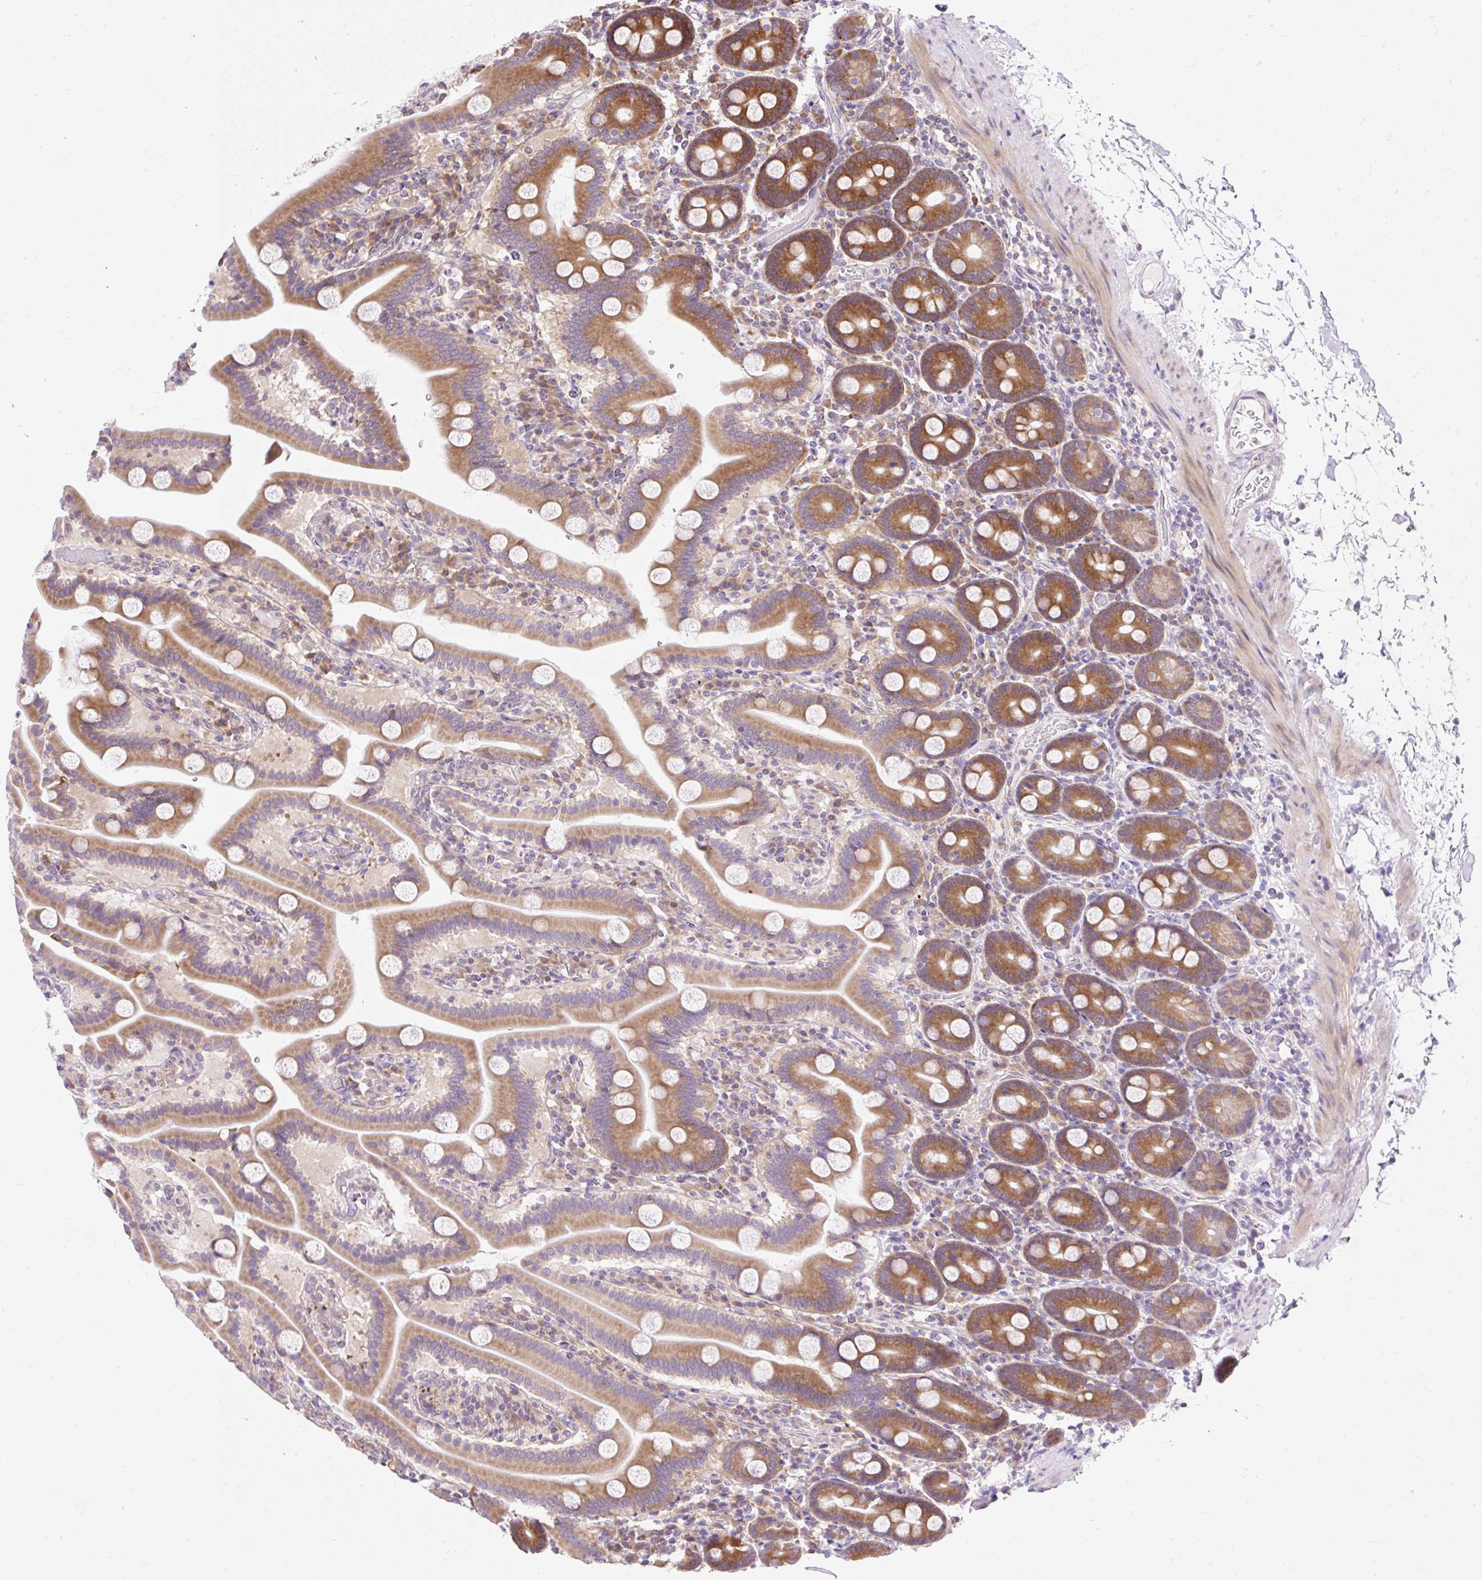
{"staining": {"intensity": "strong", "quantity": ">75%", "location": "cytoplasmic/membranous"}, "tissue": "duodenum", "cell_type": "Glandular cells", "image_type": "normal", "snomed": [{"axis": "morphology", "description": "Normal tissue, NOS"}, {"axis": "topography", "description": "Duodenum"}], "caption": "Benign duodenum displays strong cytoplasmic/membranous staining in about >75% of glandular cells.", "gene": "GPR45", "patient": {"sex": "male", "age": 55}}